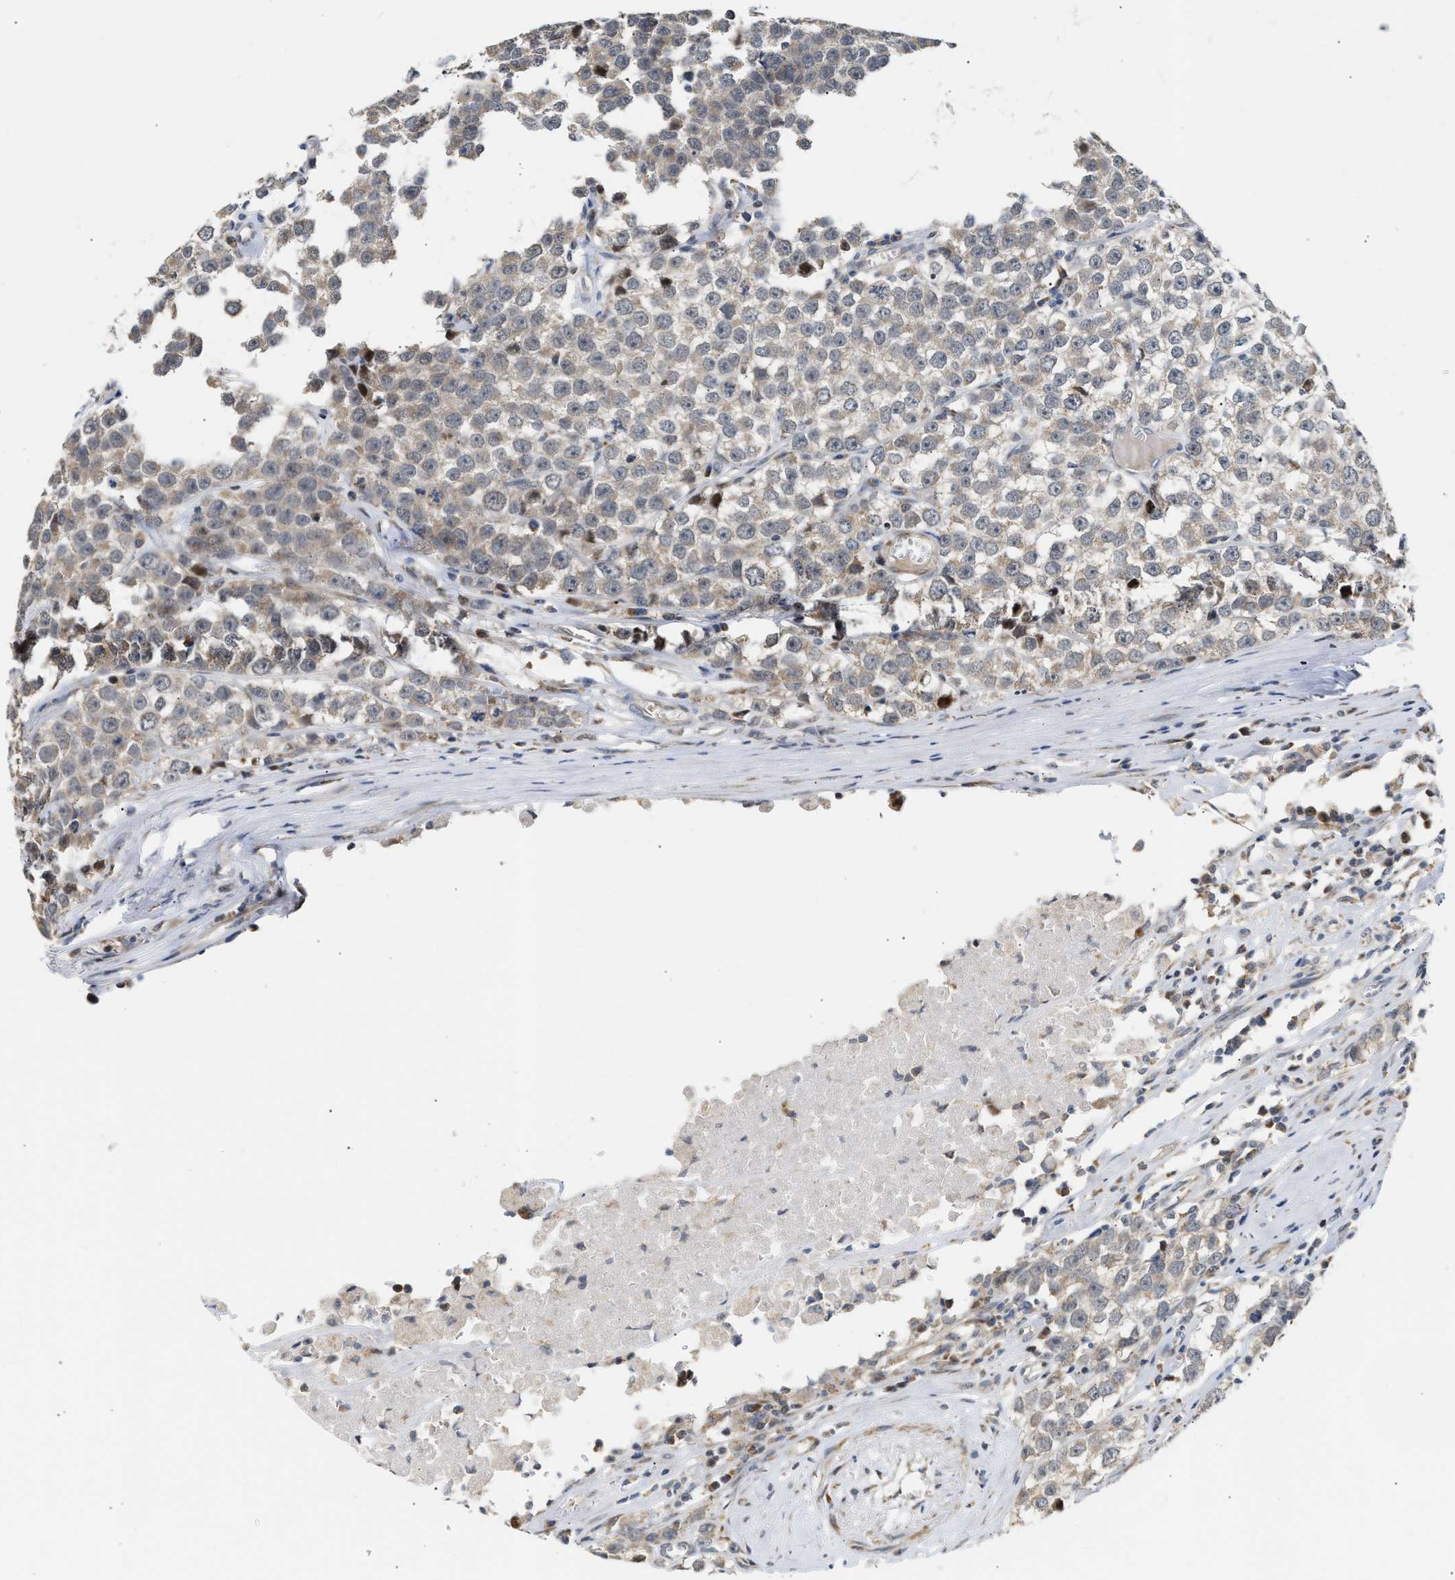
{"staining": {"intensity": "weak", "quantity": "<25%", "location": "cytoplasmic/membranous"}, "tissue": "testis cancer", "cell_type": "Tumor cells", "image_type": "cancer", "snomed": [{"axis": "morphology", "description": "Seminoma, NOS"}, {"axis": "morphology", "description": "Carcinoma, Embryonal, NOS"}, {"axis": "topography", "description": "Testis"}], "caption": "Testis cancer was stained to show a protein in brown. There is no significant staining in tumor cells. (DAB (3,3'-diaminobenzidine) IHC with hematoxylin counter stain).", "gene": "DEPTOR", "patient": {"sex": "male", "age": 52}}